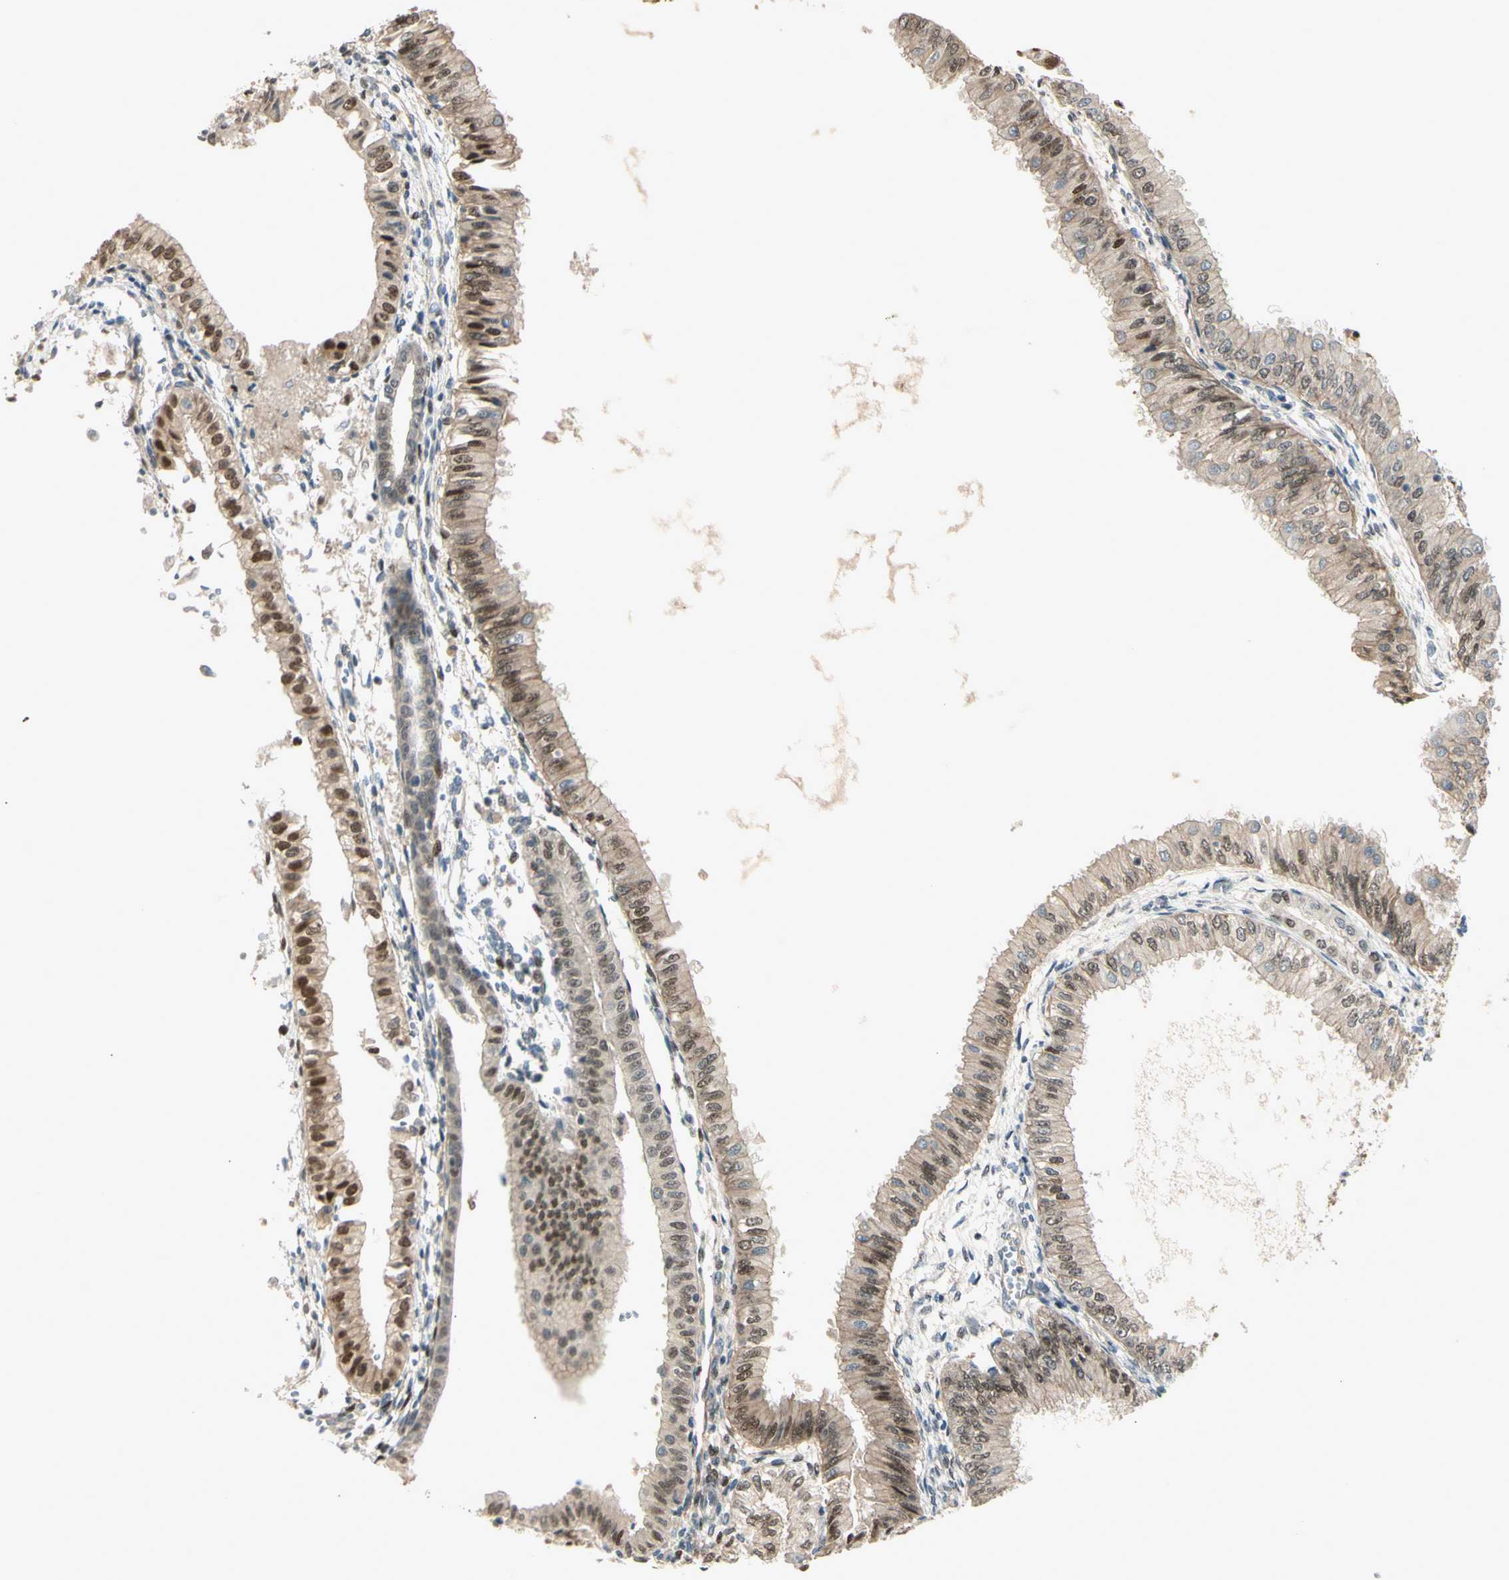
{"staining": {"intensity": "weak", "quantity": ">75%", "location": "cytoplasmic/membranous"}, "tissue": "endometrial cancer", "cell_type": "Tumor cells", "image_type": "cancer", "snomed": [{"axis": "morphology", "description": "Adenocarcinoma, NOS"}, {"axis": "topography", "description": "Endometrium"}], "caption": "Endometrial cancer (adenocarcinoma) was stained to show a protein in brown. There is low levels of weak cytoplasmic/membranous staining in approximately >75% of tumor cells.", "gene": "NFYA", "patient": {"sex": "female", "age": 53}}